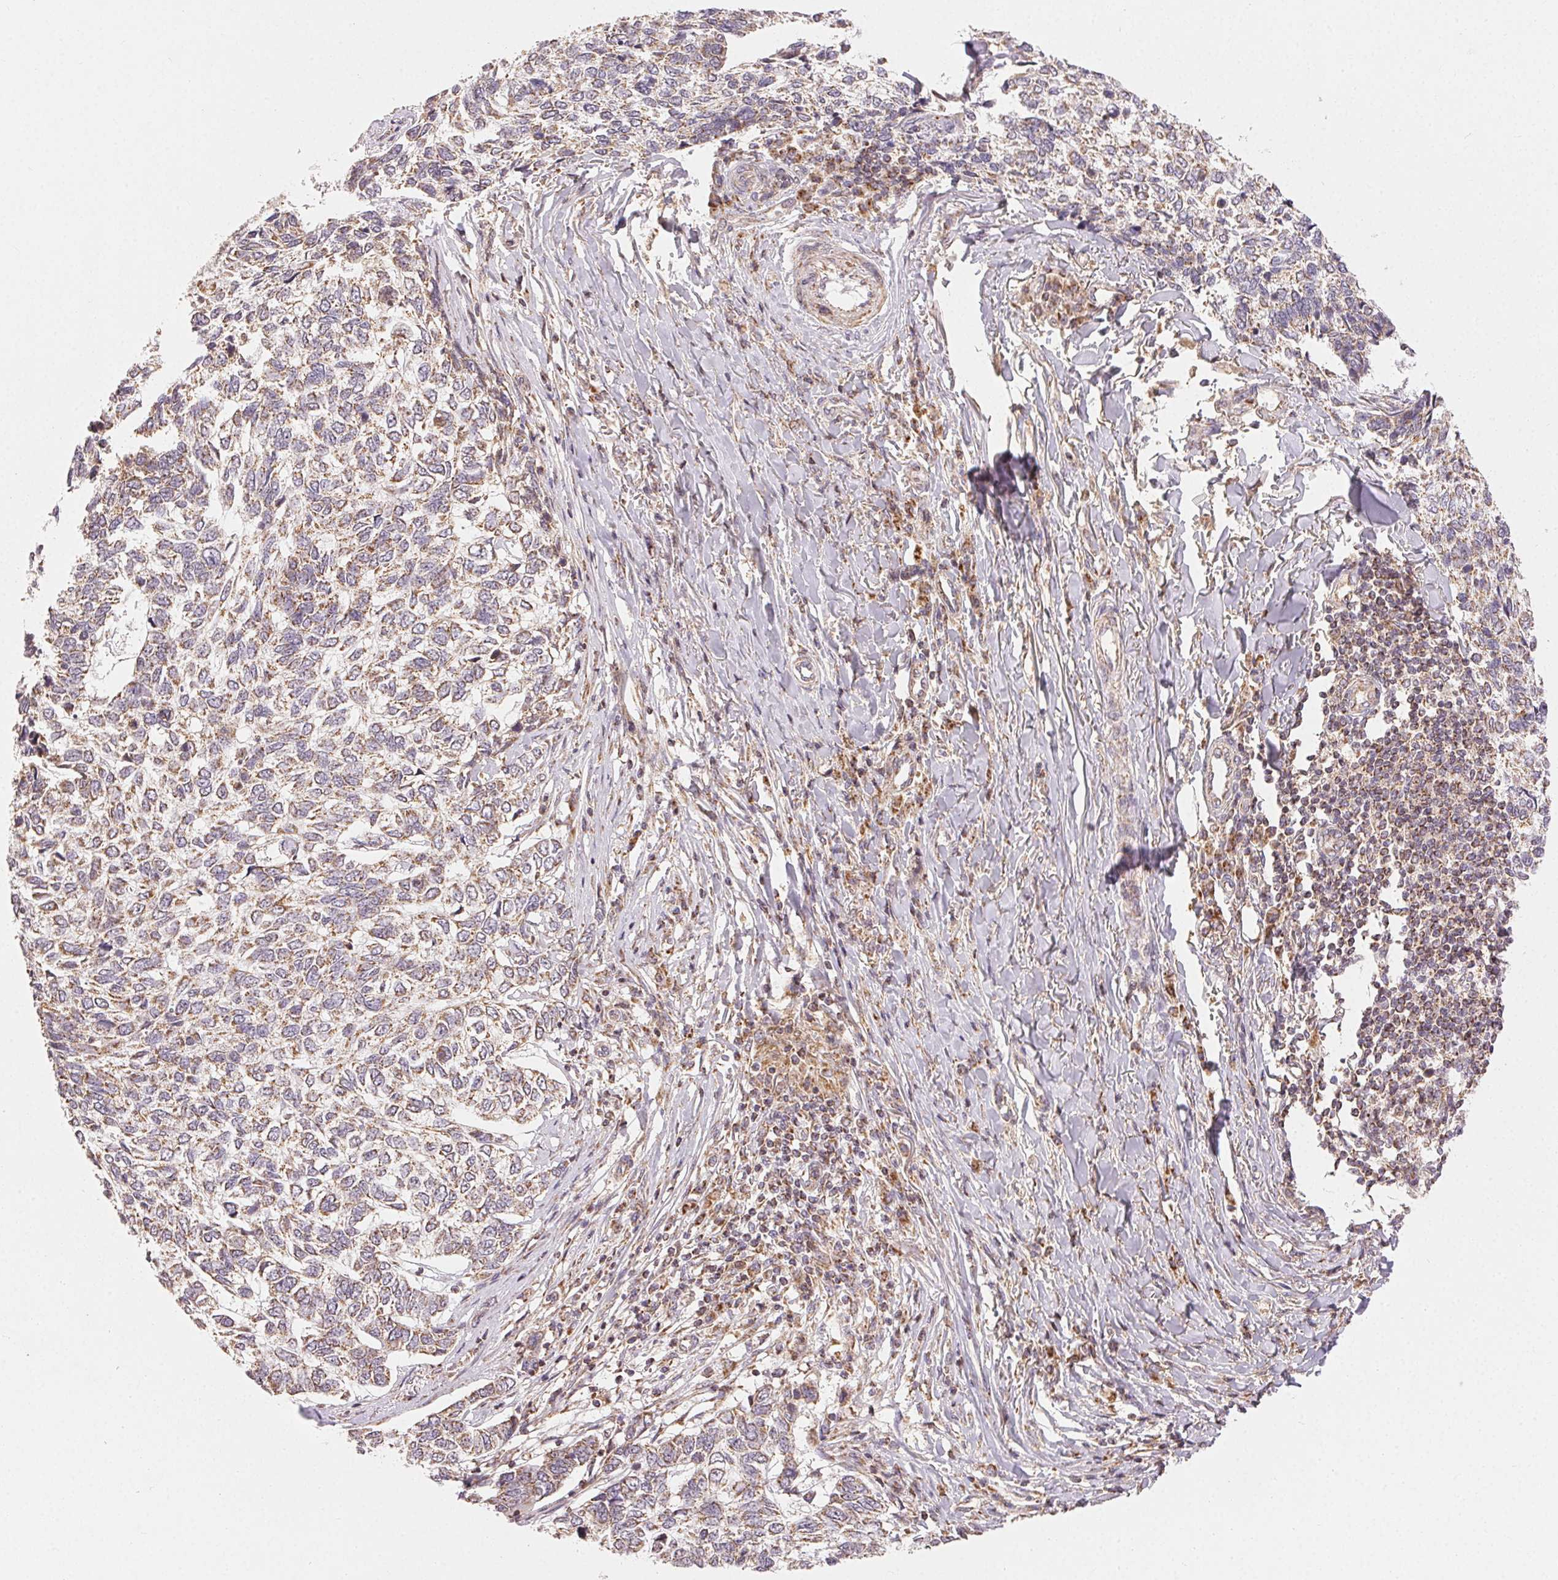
{"staining": {"intensity": "weak", "quantity": ">75%", "location": "cytoplasmic/membranous"}, "tissue": "skin cancer", "cell_type": "Tumor cells", "image_type": "cancer", "snomed": [{"axis": "morphology", "description": "Basal cell carcinoma"}, {"axis": "topography", "description": "Skin"}], "caption": "Basal cell carcinoma (skin) stained for a protein exhibits weak cytoplasmic/membranous positivity in tumor cells.", "gene": "CLASP1", "patient": {"sex": "female", "age": 65}}